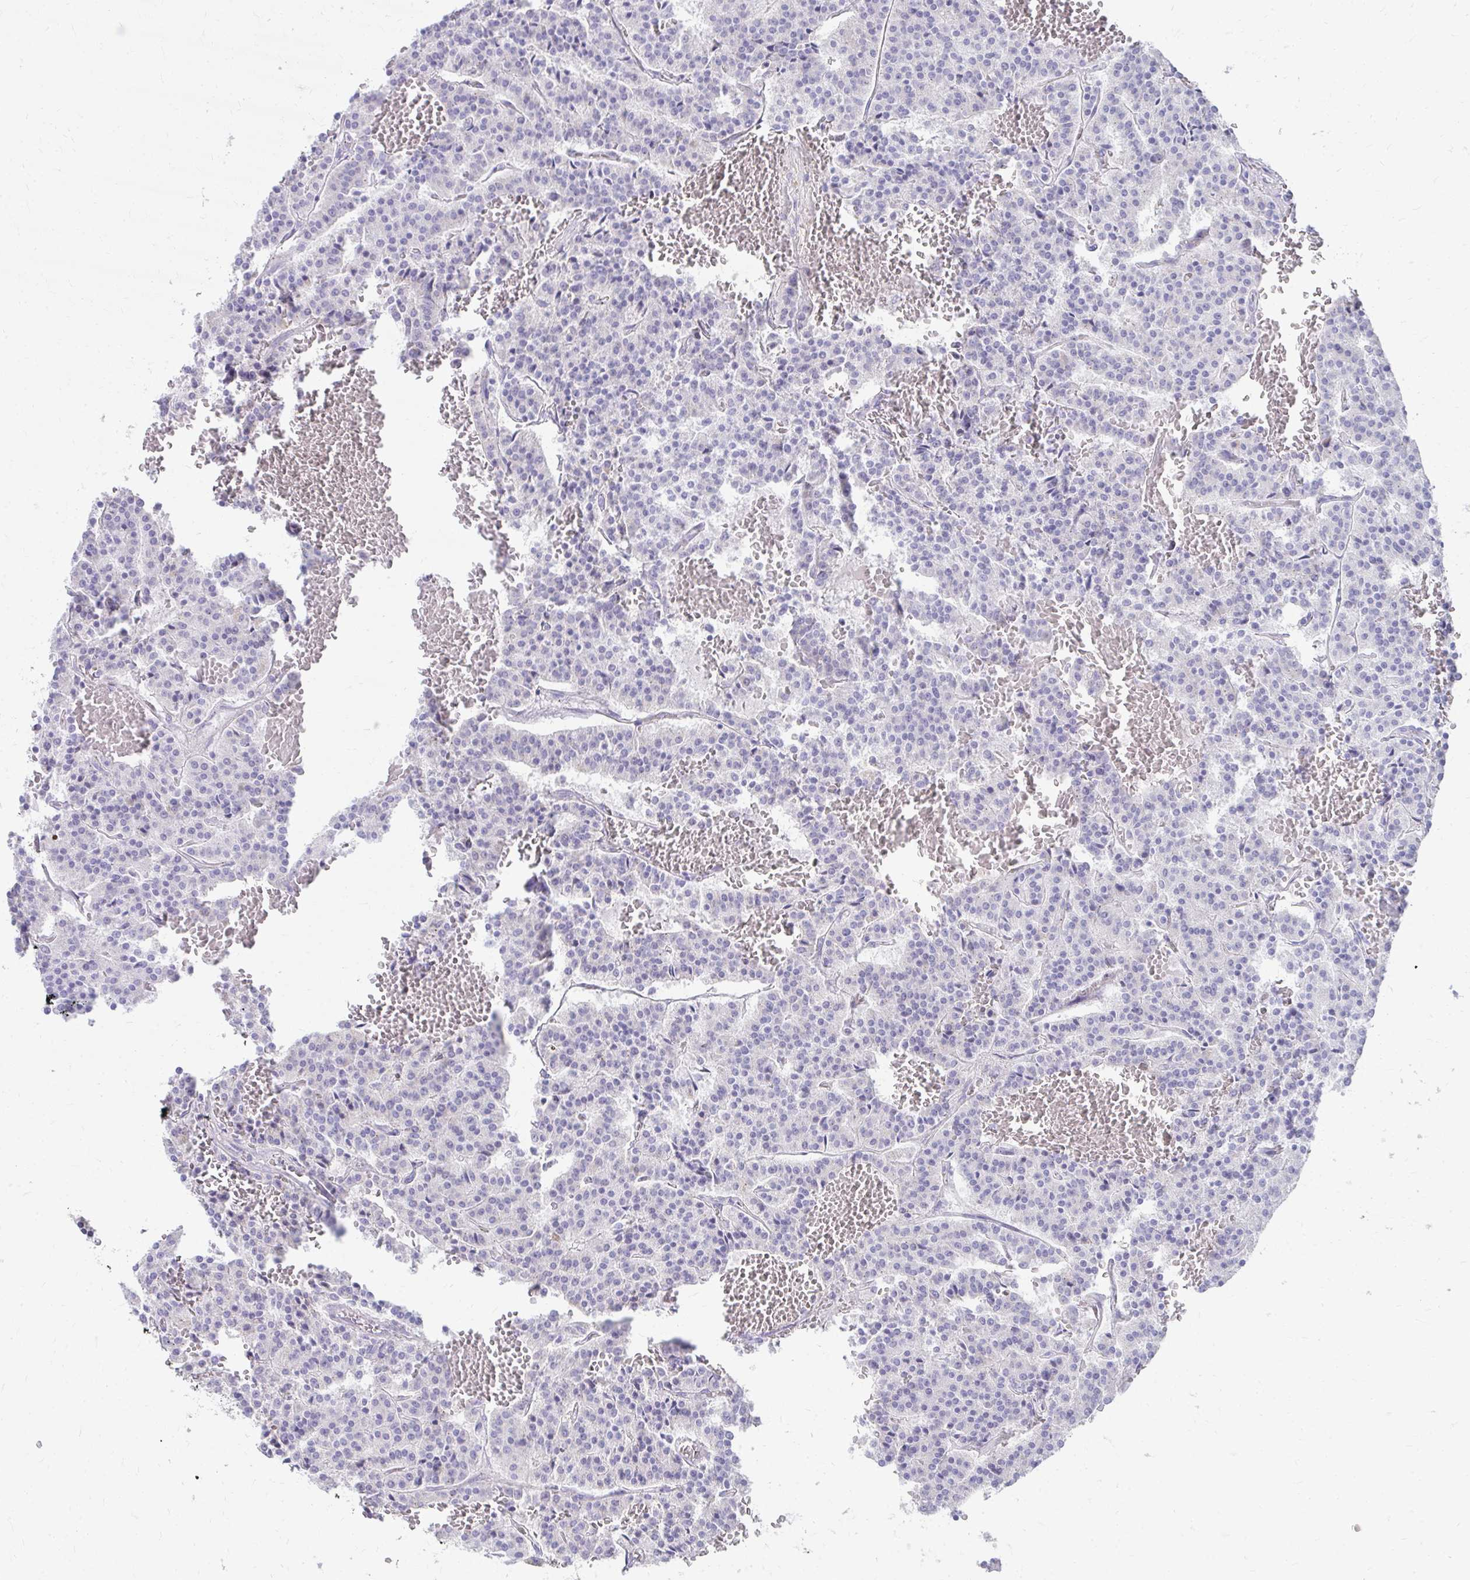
{"staining": {"intensity": "negative", "quantity": "none", "location": "none"}, "tissue": "carcinoid", "cell_type": "Tumor cells", "image_type": "cancer", "snomed": [{"axis": "morphology", "description": "Carcinoid, malignant, NOS"}, {"axis": "topography", "description": "Lung"}], "caption": "High power microscopy photomicrograph of an immunohistochemistry (IHC) micrograph of carcinoid, revealing no significant positivity in tumor cells. (Stains: DAB (3,3'-diaminobenzidine) immunohistochemistry with hematoxylin counter stain, Microscopy: brightfield microscopy at high magnification).", "gene": "TMPRSS2", "patient": {"sex": "male", "age": 70}}